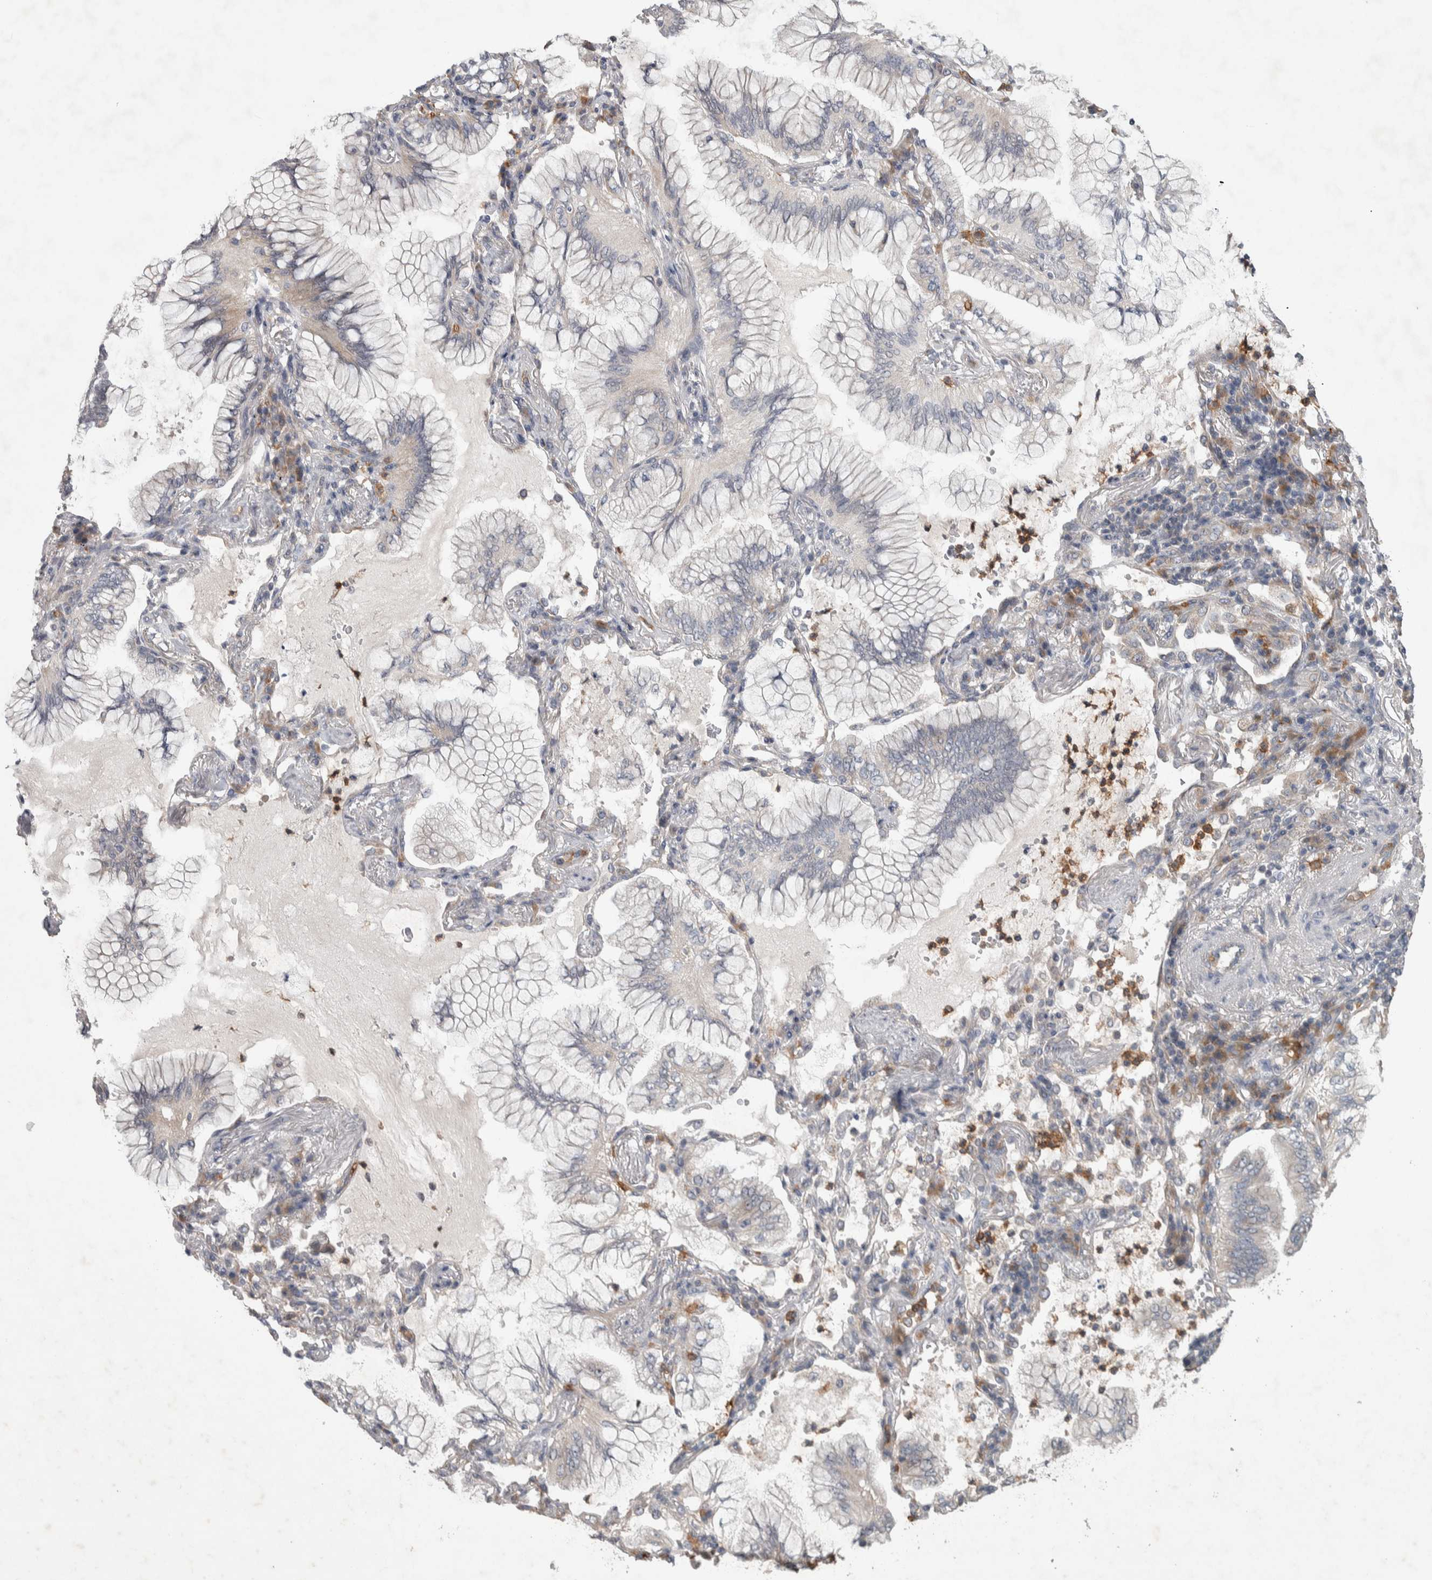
{"staining": {"intensity": "weak", "quantity": "<25%", "location": "cytoplasmic/membranous"}, "tissue": "lung cancer", "cell_type": "Tumor cells", "image_type": "cancer", "snomed": [{"axis": "morphology", "description": "Adenocarcinoma, NOS"}, {"axis": "topography", "description": "Lung"}], "caption": "Lung cancer stained for a protein using immunohistochemistry exhibits no staining tumor cells.", "gene": "SRP68", "patient": {"sex": "female", "age": 70}}